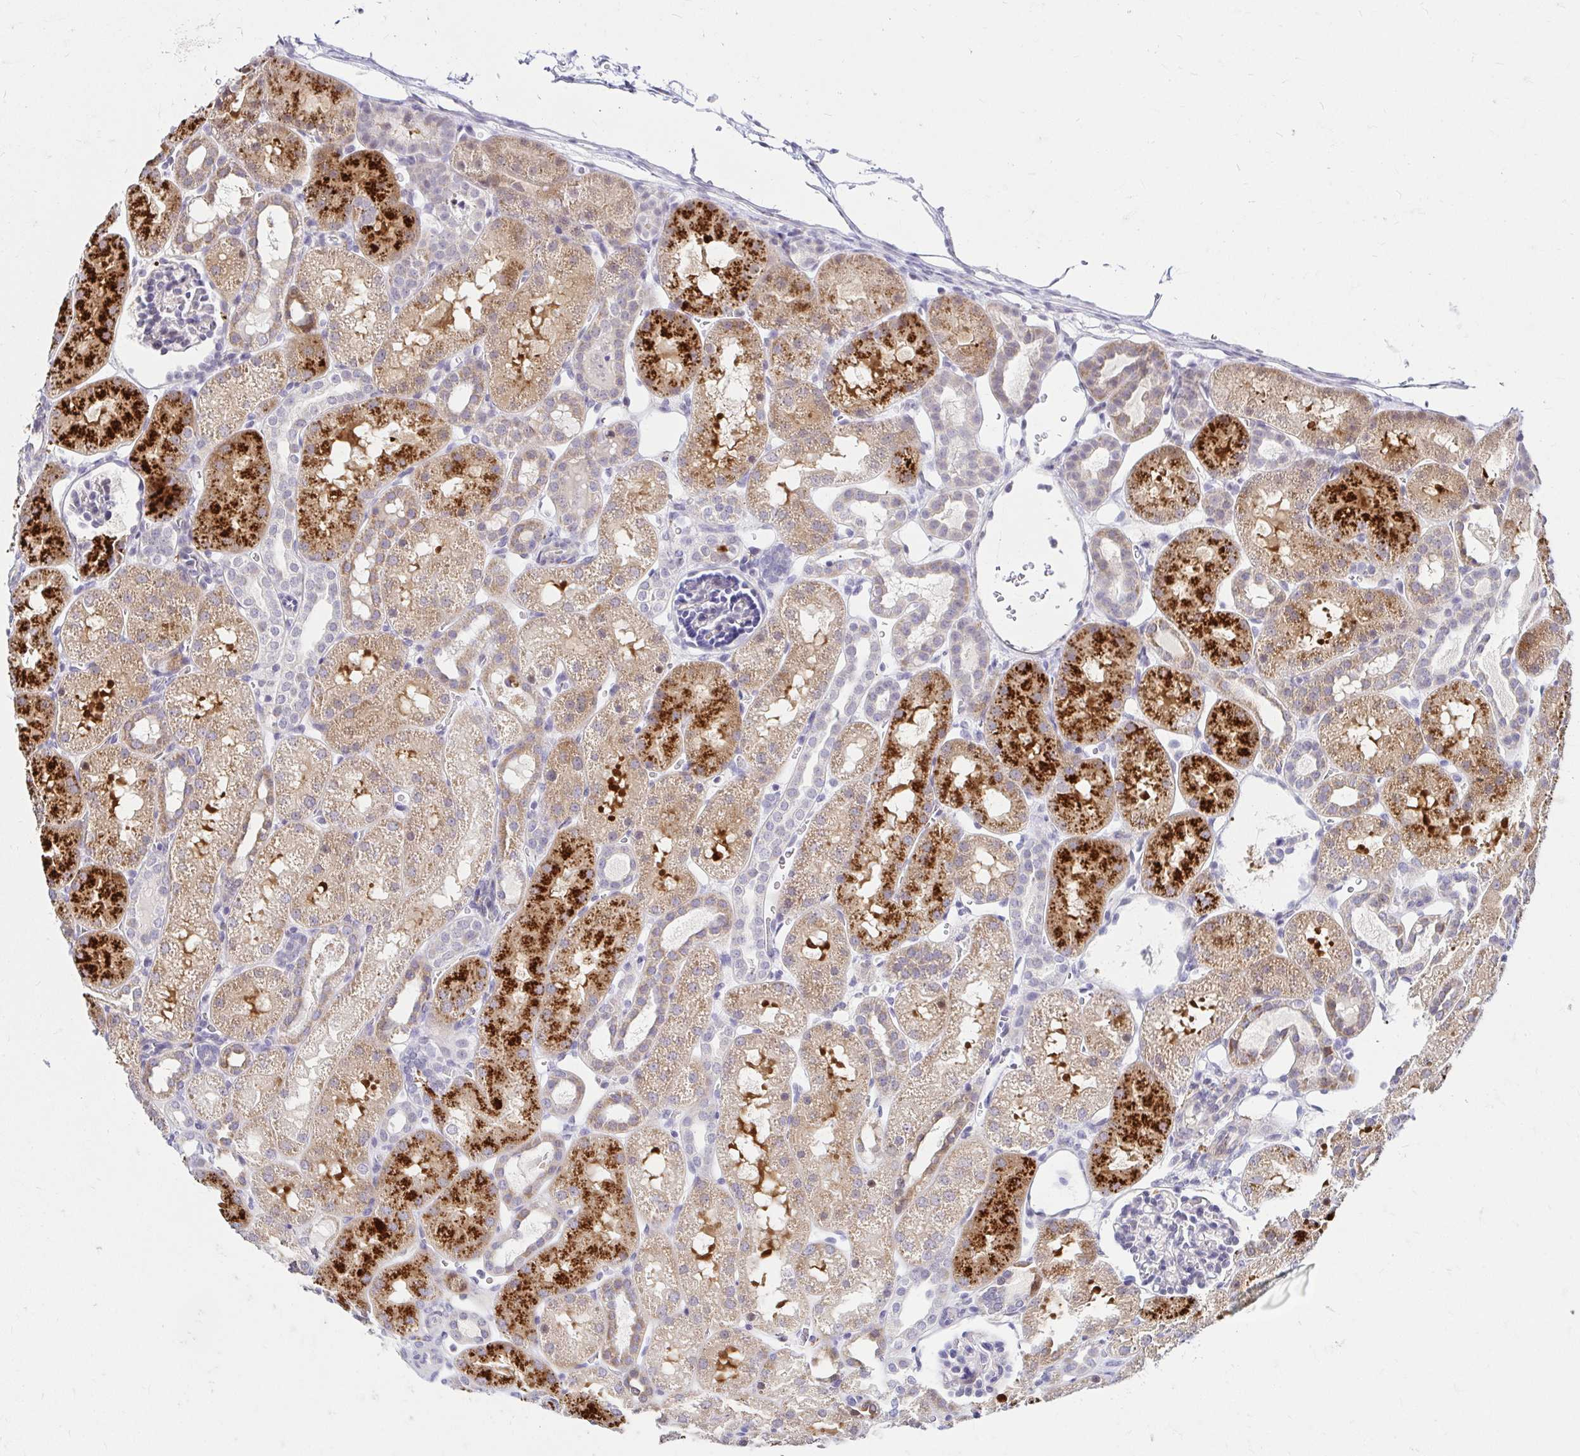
{"staining": {"intensity": "negative", "quantity": "none", "location": "none"}, "tissue": "kidney", "cell_type": "Cells in glomeruli", "image_type": "normal", "snomed": [{"axis": "morphology", "description": "Normal tissue, NOS"}, {"axis": "topography", "description": "Kidney"}], "caption": "The IHC image has no significant staining in cells in glomeruli of kidney.", "gene": "GUCY1A1", "patient": {"sex": "male", "age": 2}}